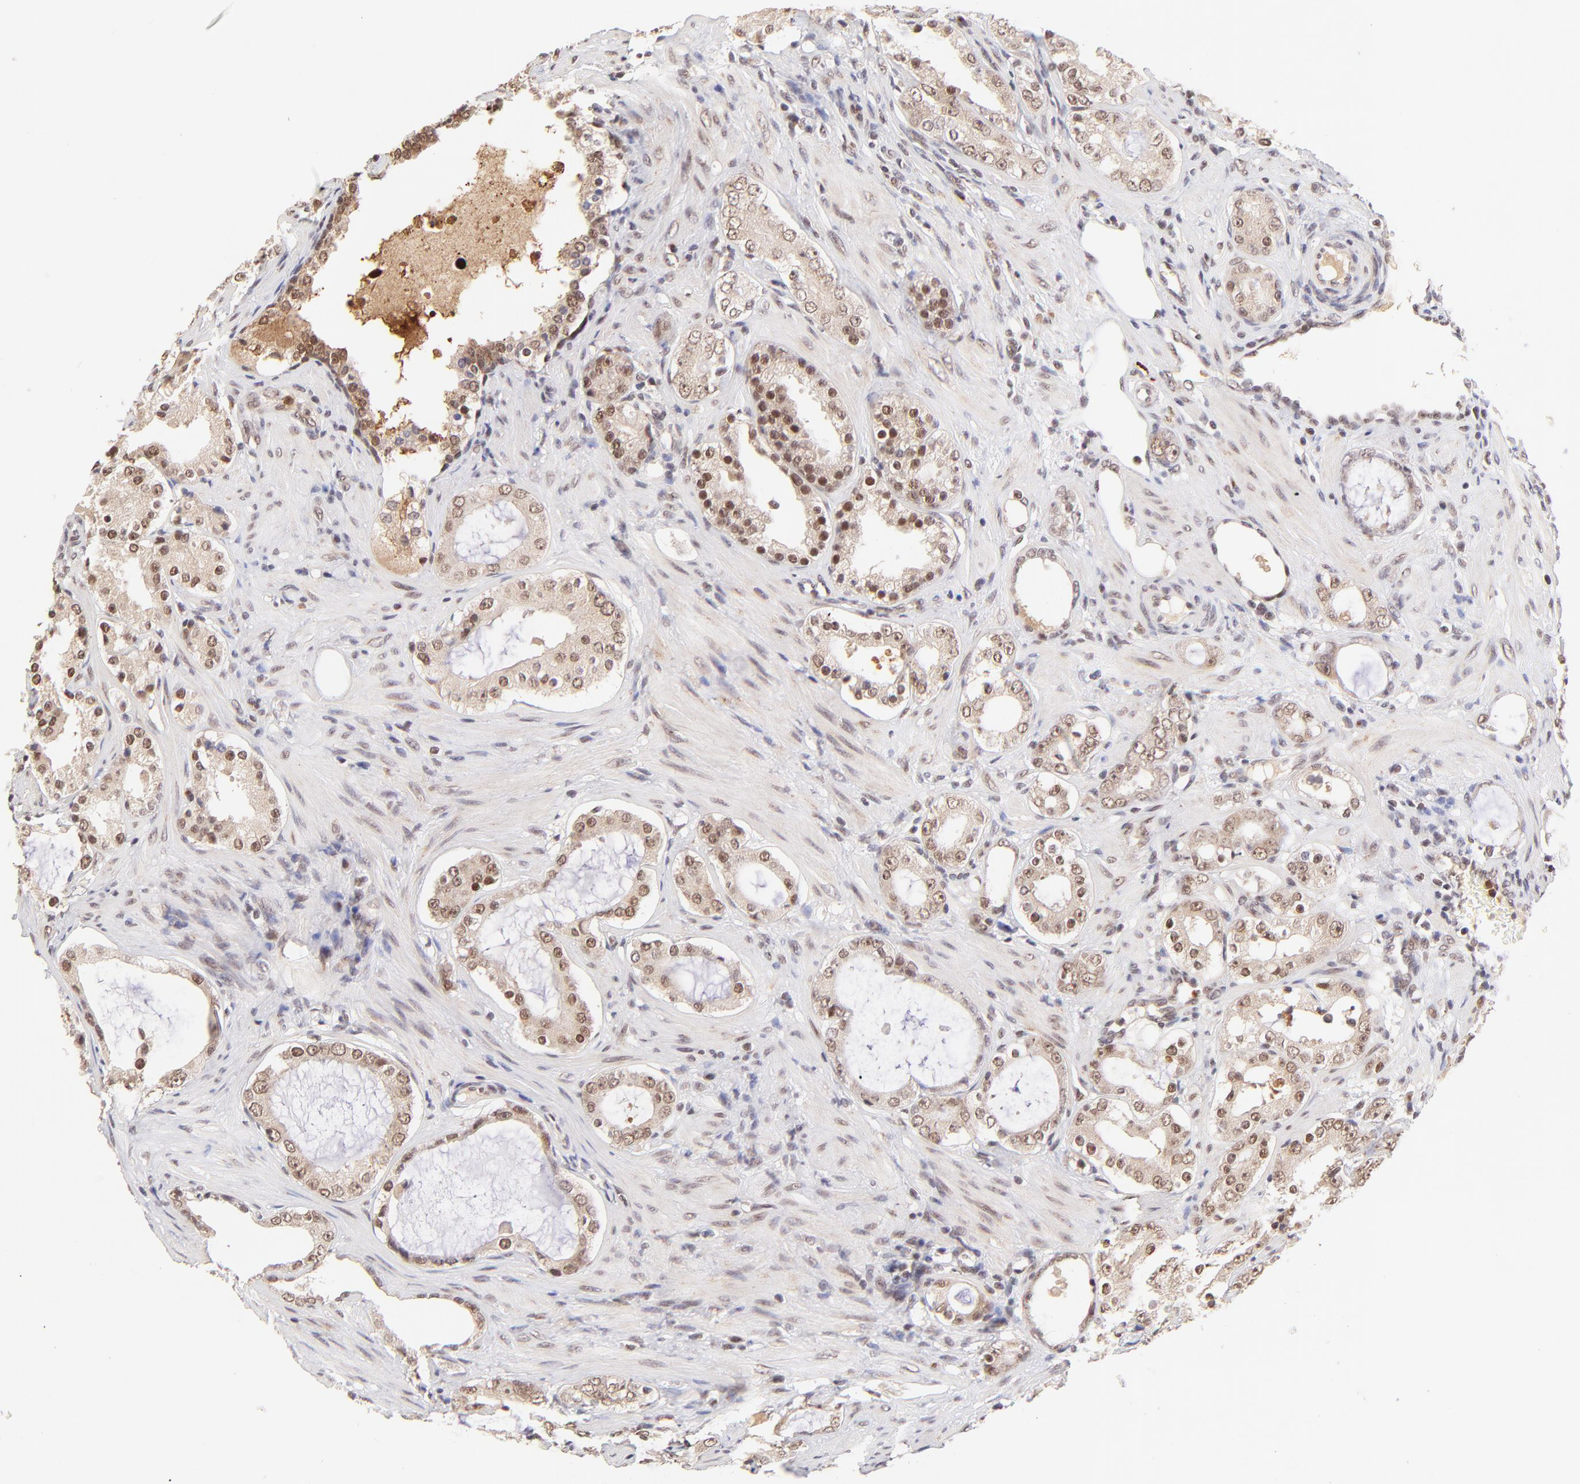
{"staining": {"intensity": "moderate", "quantity": ">75%", "location": "nuclear"}, "tissue": "prostate cancer", "cell_type": "Tumor cells", "image_type": "cancer", "snomed": [{"axis": "morphology", "description": "Adenocarcinoma, Medium grade"}, {"axis": "topography", "description": "Prostate"}], "caption": "Immunohistochemical staining of human prostate cancer displays medium levels of moderate nuclear positivity in about >75% of tumor cells.", "gene": "MED12", "patient": {"sex": "male", "age": 73}}